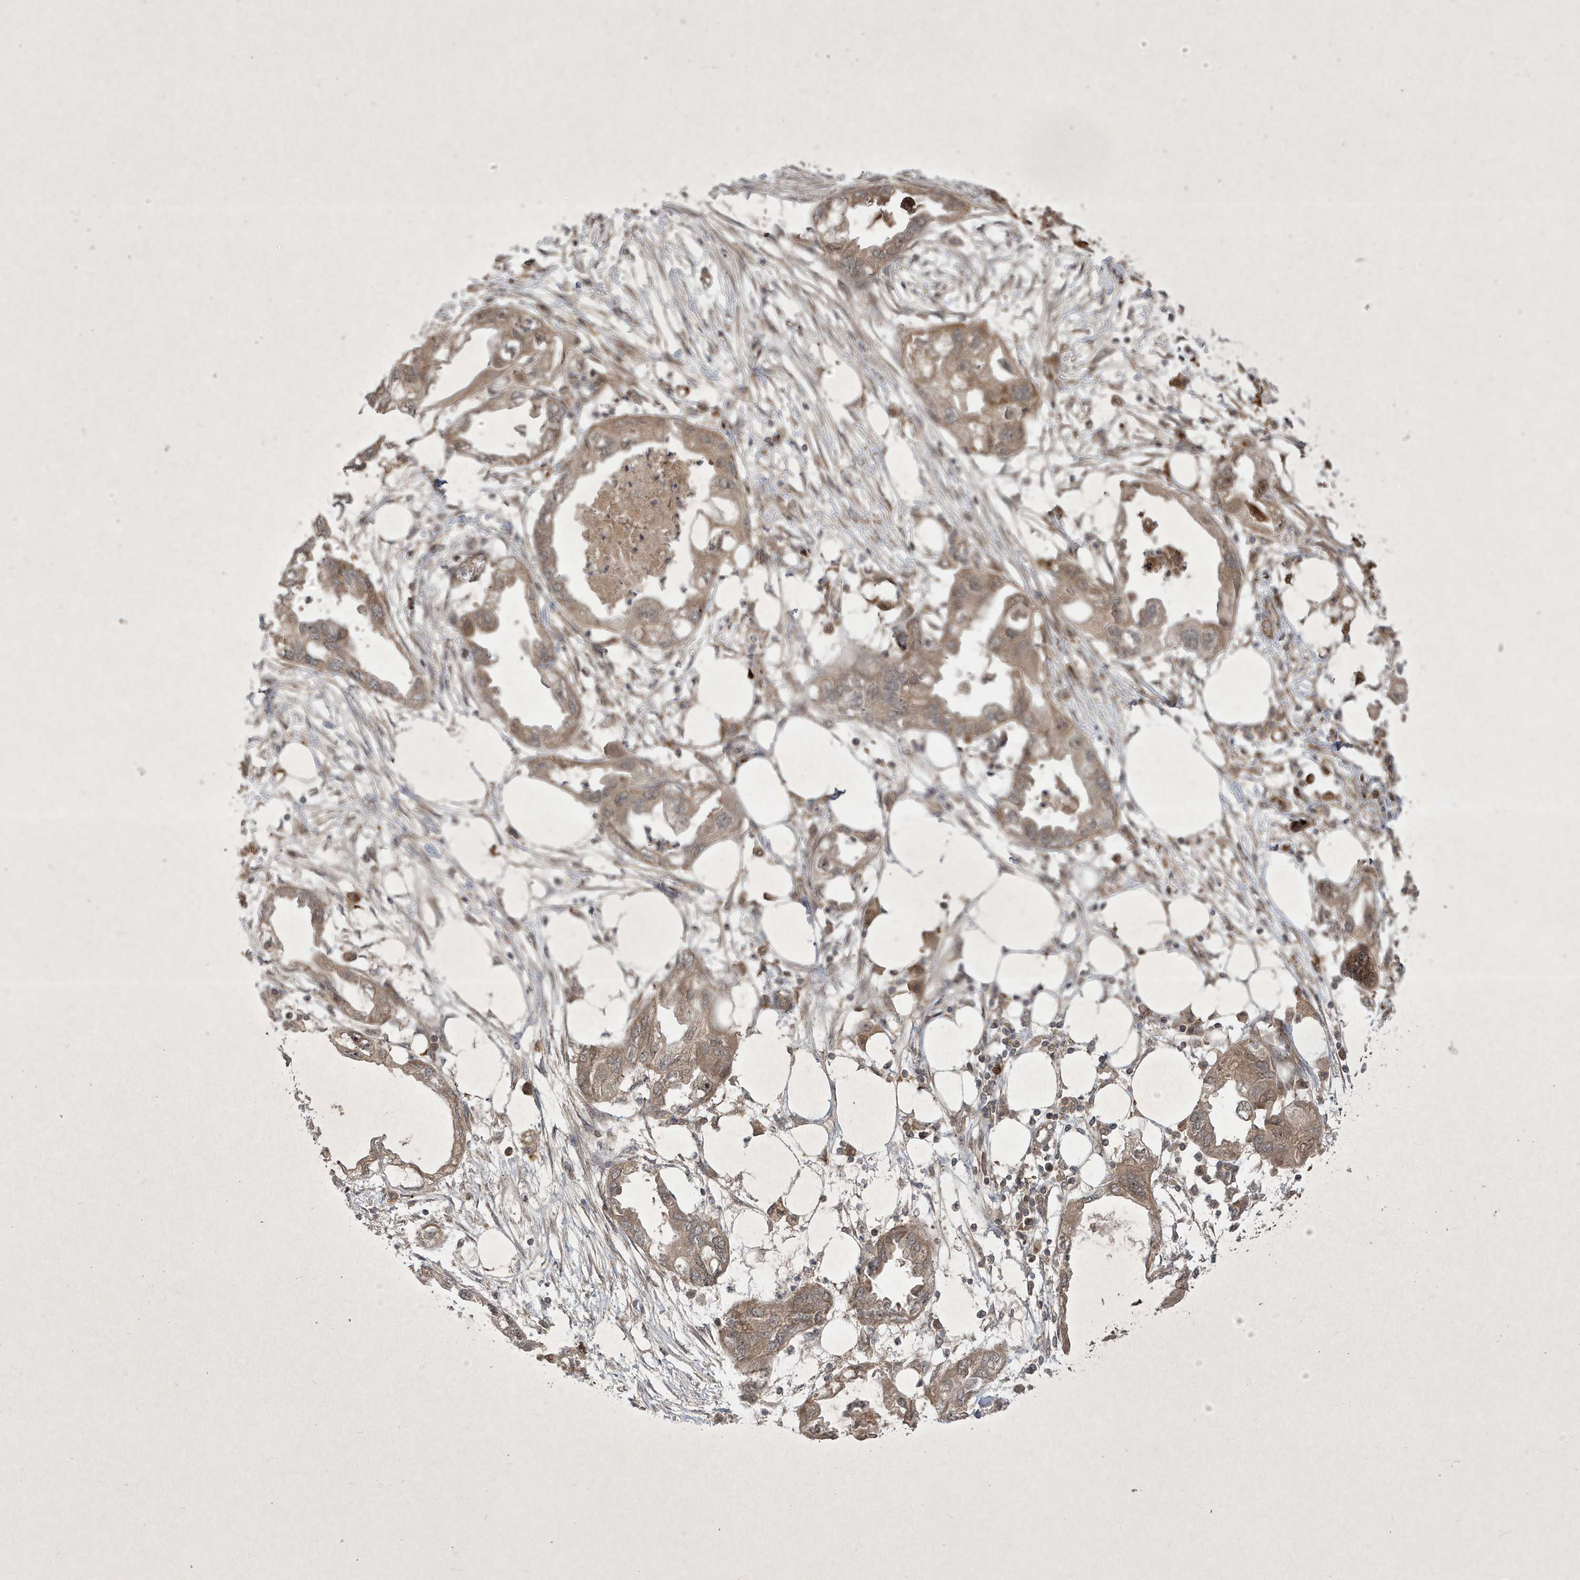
{"staining": {"intensity": "weak", "quantity": ">75%", "location": "cytoplasmic/membranous"}, "tissue": "endometrial cancer", "cell_type": "Tumor cells", "image_type": "cancer", "snomed": [{"axis": "morphology", "description": "Adenocarcinoma, NOS"}, {"axis": "morphology", "description": "Adenocarcinoma, metastatic, NOS"}, {"axis": "topography", "description": "Adipose tissue"}, {"axis": "topography", "description": "Endometrium"}], "caption": "Tumor cells display weak cytoplasmic/membranous staining in approximately >75% of cells in endometrial cancer. (IHC, brightfield microscopy, high magnification).", "gene": "FAM83C", "patient": {"sex": "female", "age": 67}}